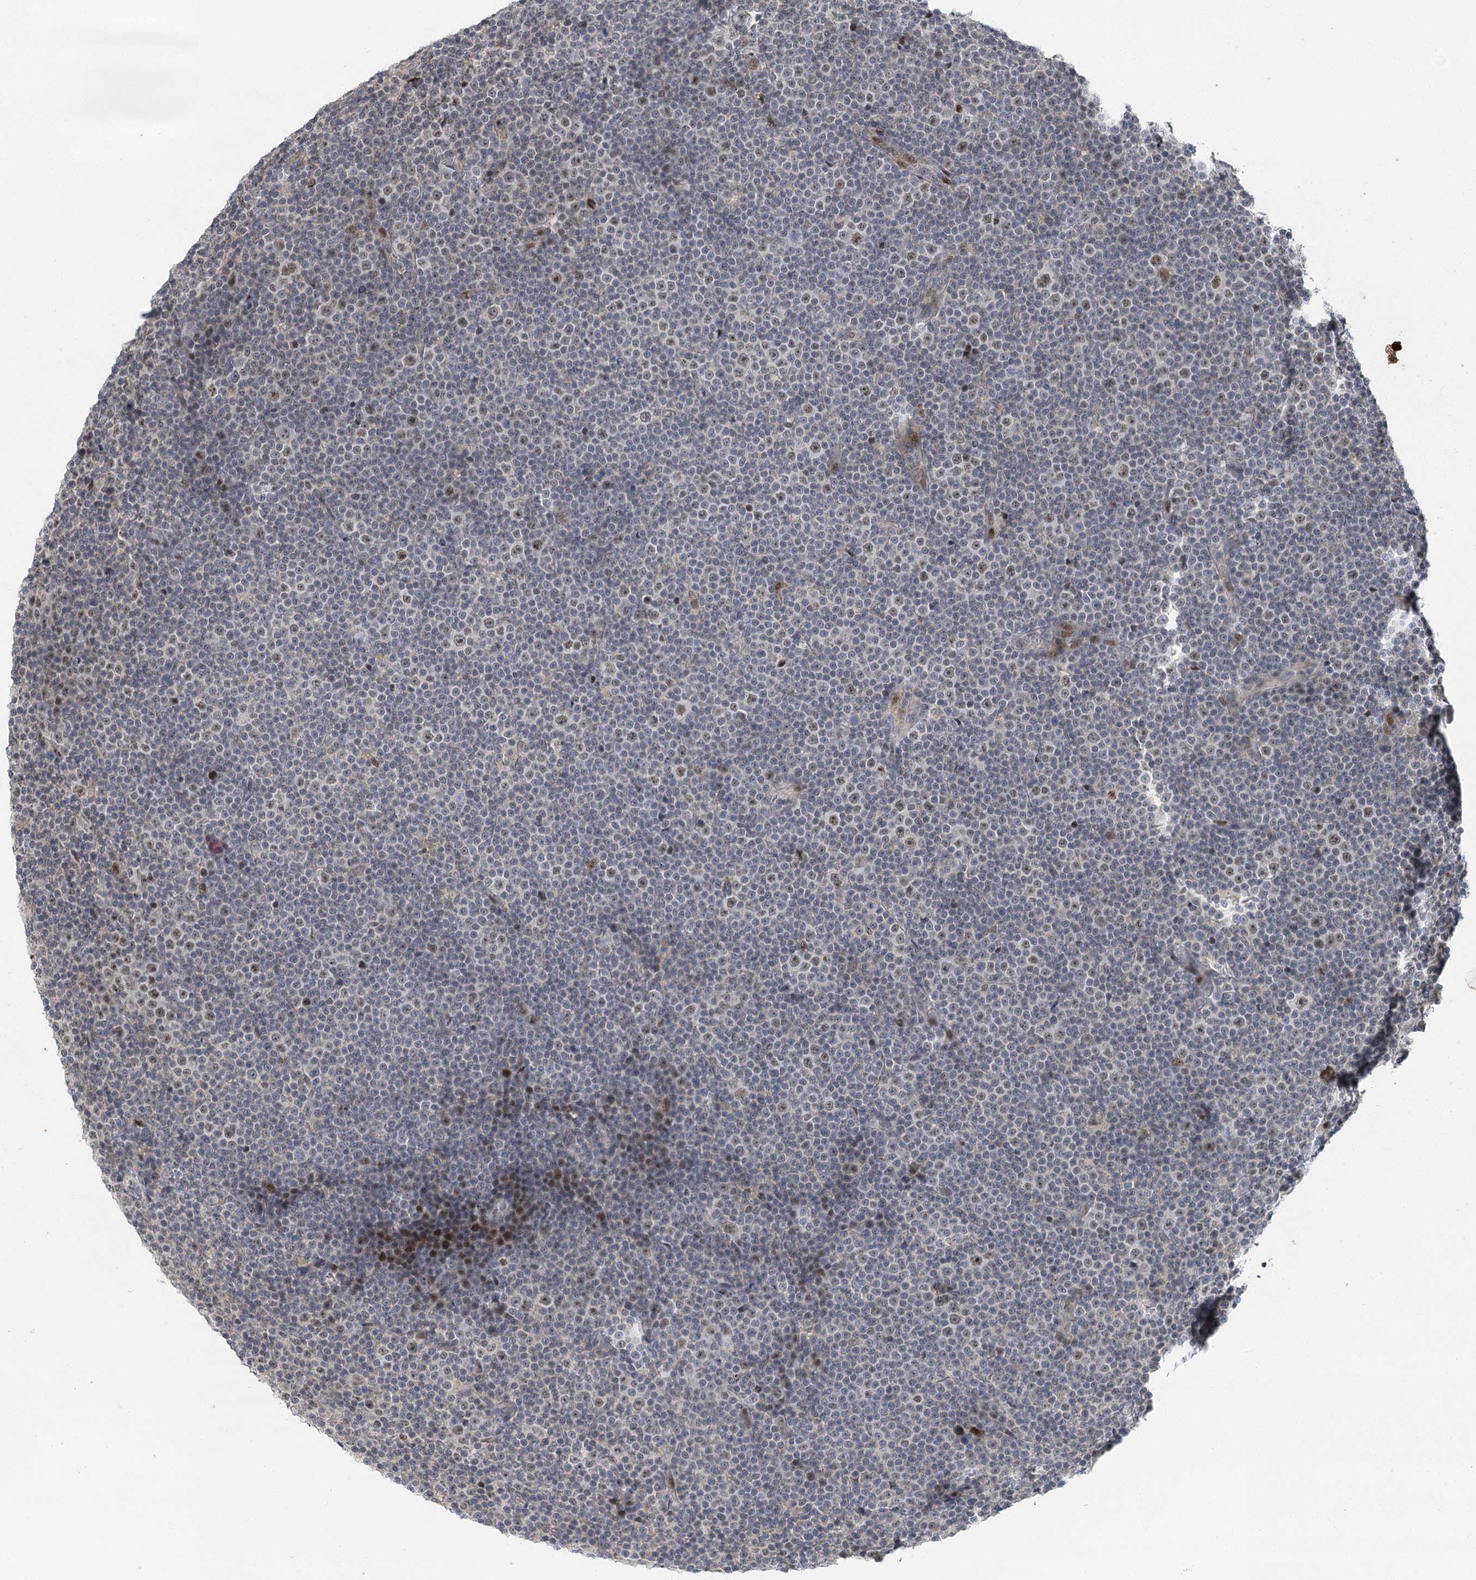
{"staining": {"intensity": "negative", "quantity": "none", "location": "none"}, "tissue": "lymphoma", "cell_type": "Tumor cells", "image_type": "cancer", "snomed": [{"axis": "morphology", "description": "Malignant lymphoma, non-Hodgkin's type, Low grade"}, {"axis": "topography", "description": "Lymph node"}], "caption": "Micrograph shows no significant protein positivity in tumor cells of lymphoma.", "gene": "IL11RA", "patient": {"sex": "female", "age": 67}}